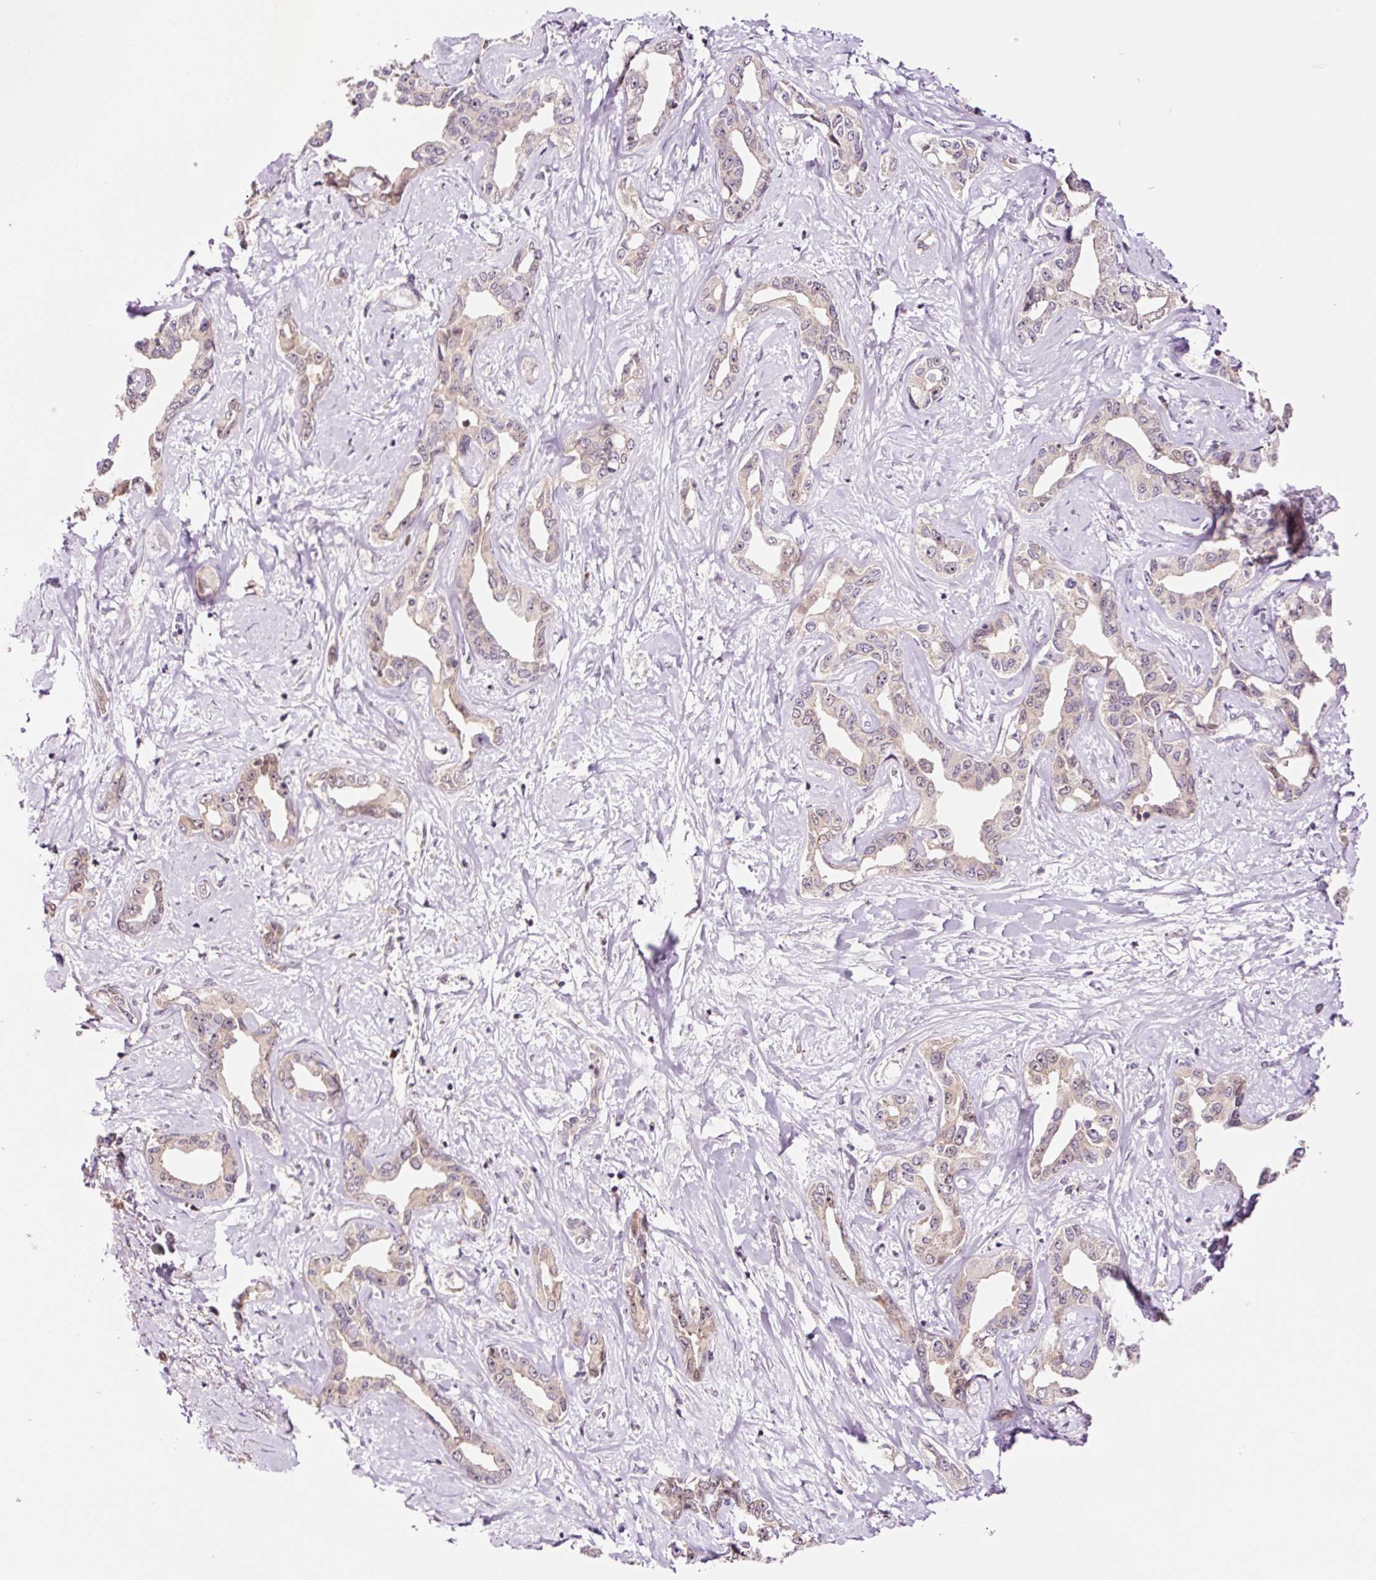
{"staining": {"intensity": "weak", "quantity": "25%-75%", "location": "cytoplasmic/membranous"}, "tissue": "liver cancer", "cell_type": "Tumor cells", "image_type": "cancer", "snomed": [{"axis": "morphology", "description": "Cholangiocarcinoma"}, {"axis": "topography", "description": "Liver"}], "caption": "Human liver cancer (cholangiocarcinoma) stained for a protein (brown) exhibits weak cytoplasmic/membranous positive staining in about 25%-75% of tumor cells.", "gene": "DPPA4", "patient": {"sex": "male", "age": 59}}